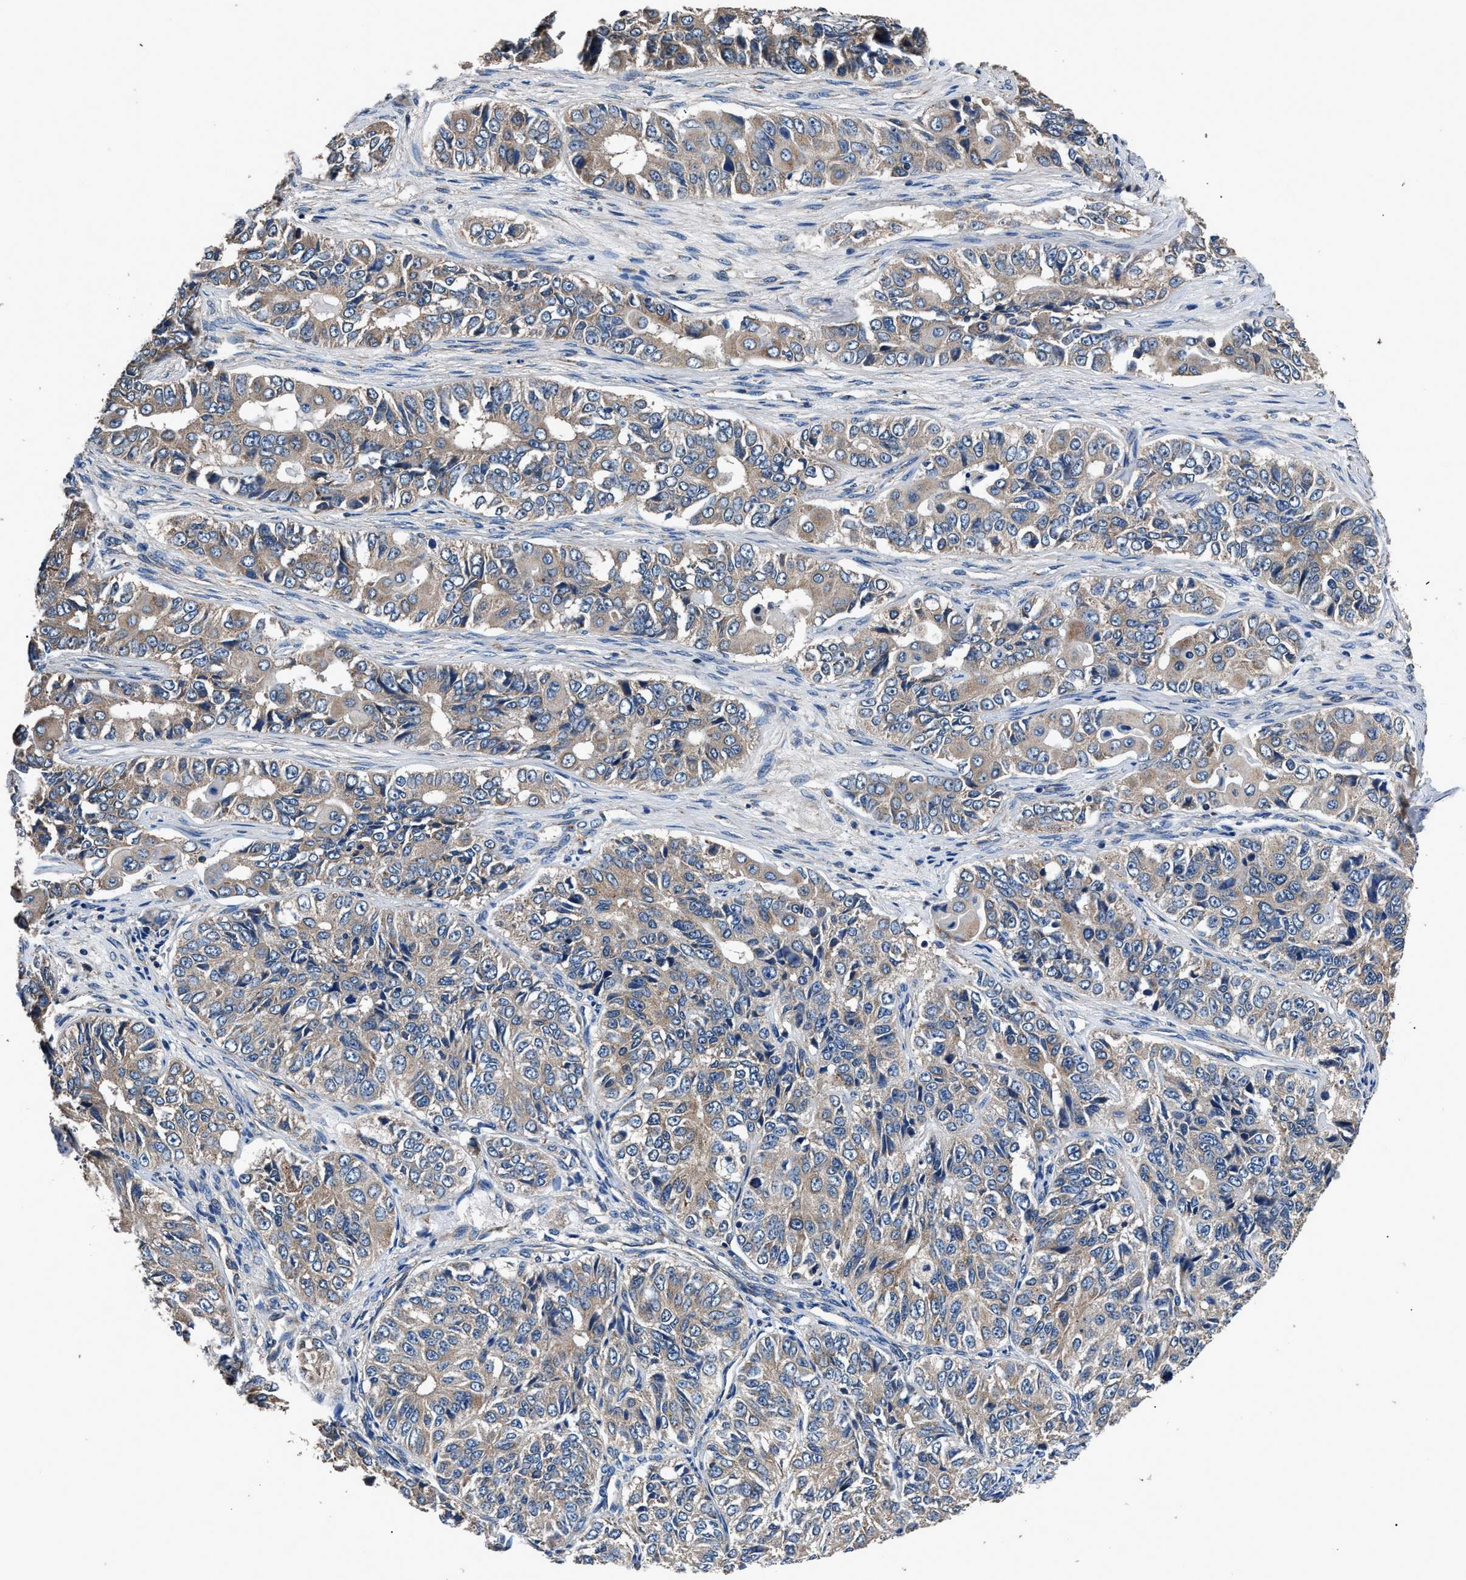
{"staining": {"intensity": "weak", "quantity": ">75%", "location": "cytoplasmic/membranous"}, "tissue": "ovarian cancer", "cell_type": "Tumor cells", "image_type": "cancer", "snomed": [{"axis": "morphology", "description": "Carcinoma, endometroid"}, {"axis": "topography", "description": "Ovary"}], "caption": "Tumor cells show low levels of weak cytoplasmic/membranous positivity in approximately >75% of cells in human ovarian cancer (endometroid carcinoma).", "gene": "DHRS7B", "patient": {"sex": "female", "age": 51}}